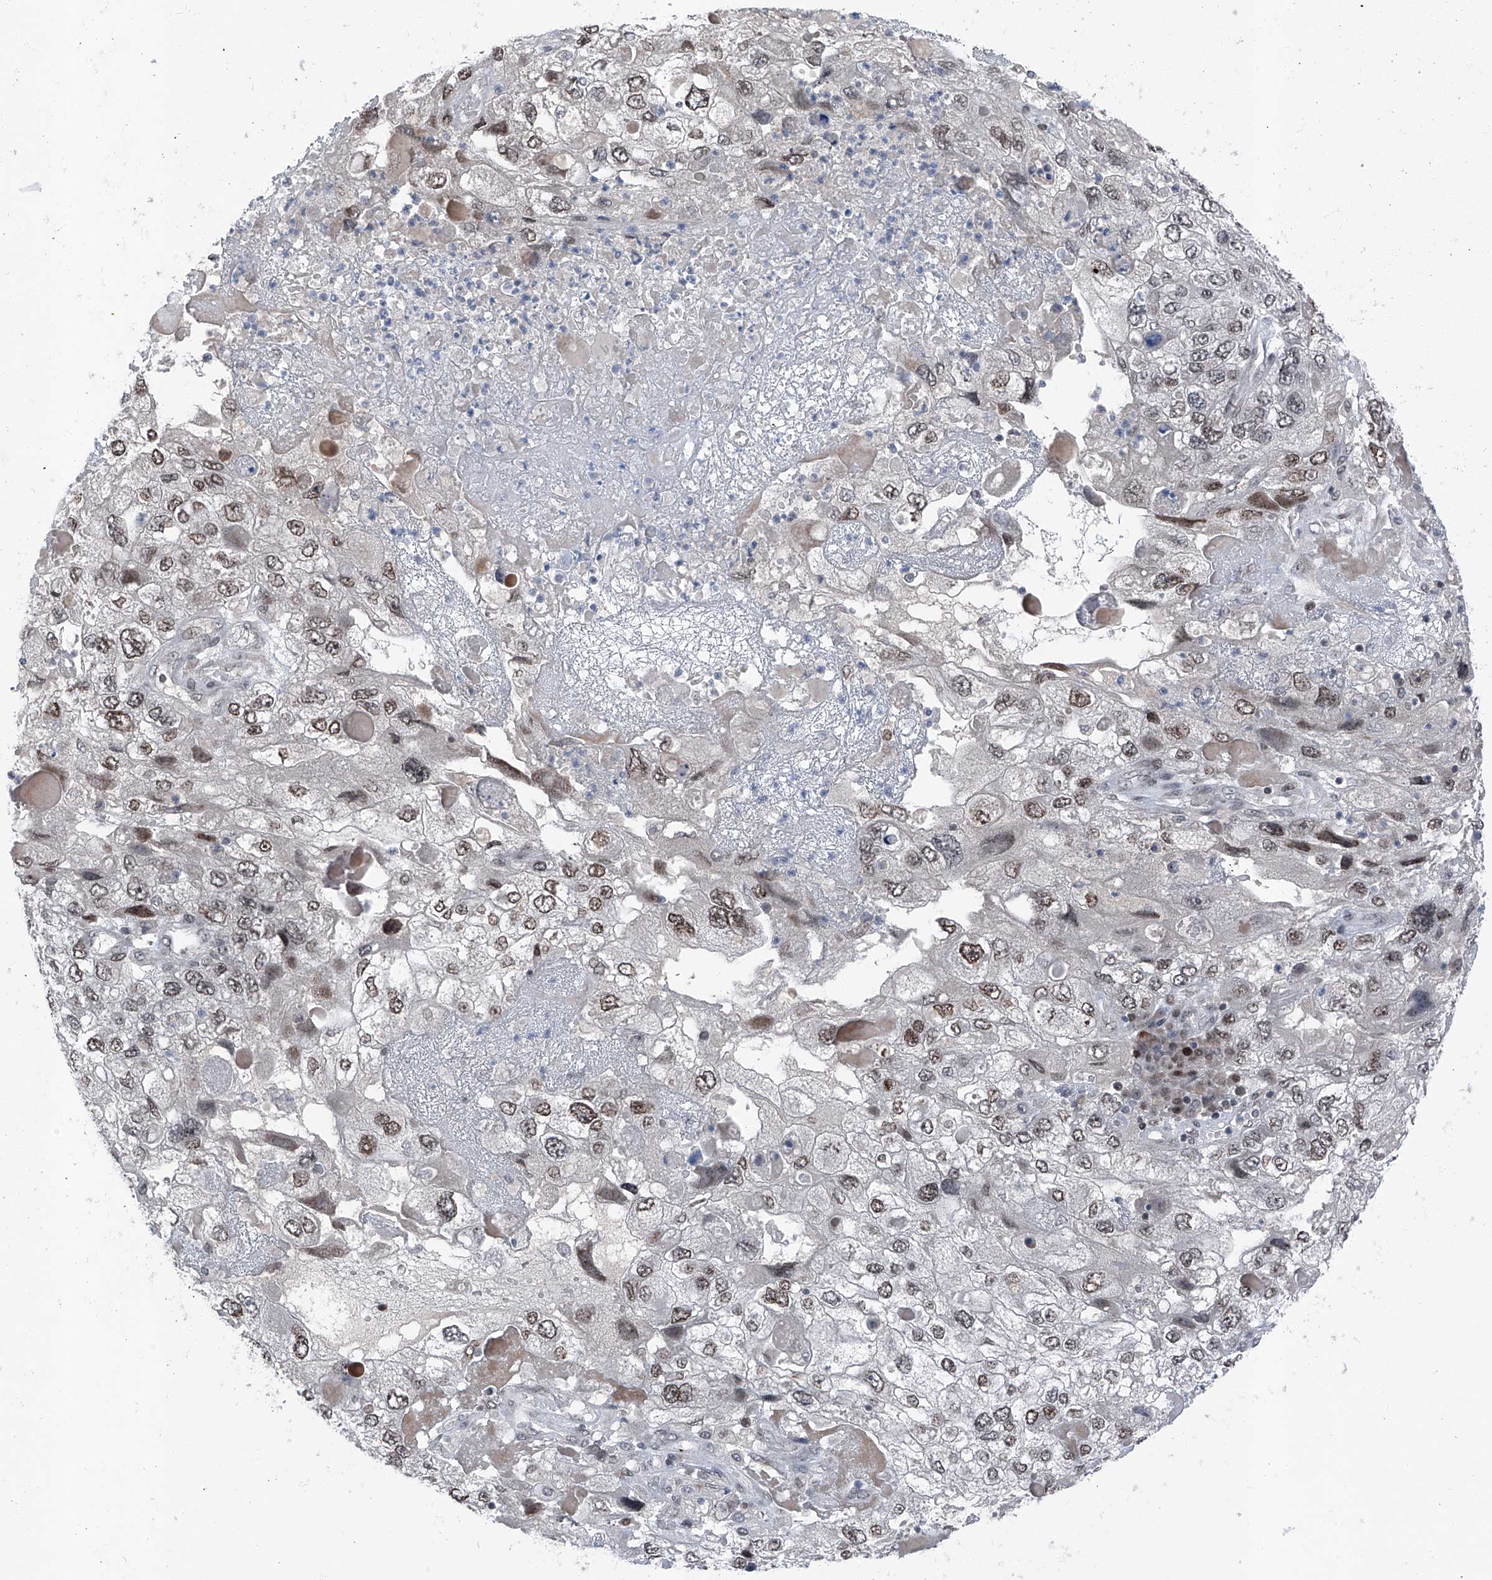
{"staining": {"intensity": "moderate", "quantity": ">75%", "location": "nuclear"}, "tissue": "endometrial cancer", "cell_type": "Tumor cells", "image_type": "cancer", "snomed": [{"axis": "morphology", "description": "Adenocarcinoma, NOS"}, {"axis": "topography", "description": "Endometrium"}], "caption": "Protein positivity by immunohistochemistry demonstrates moderate nuclear positivity in about >75% of tumor cells in endometrial cancer (adenocarcinoma).", "gene": "BMI1", "patient": {"sex": "female", "age": 49}}